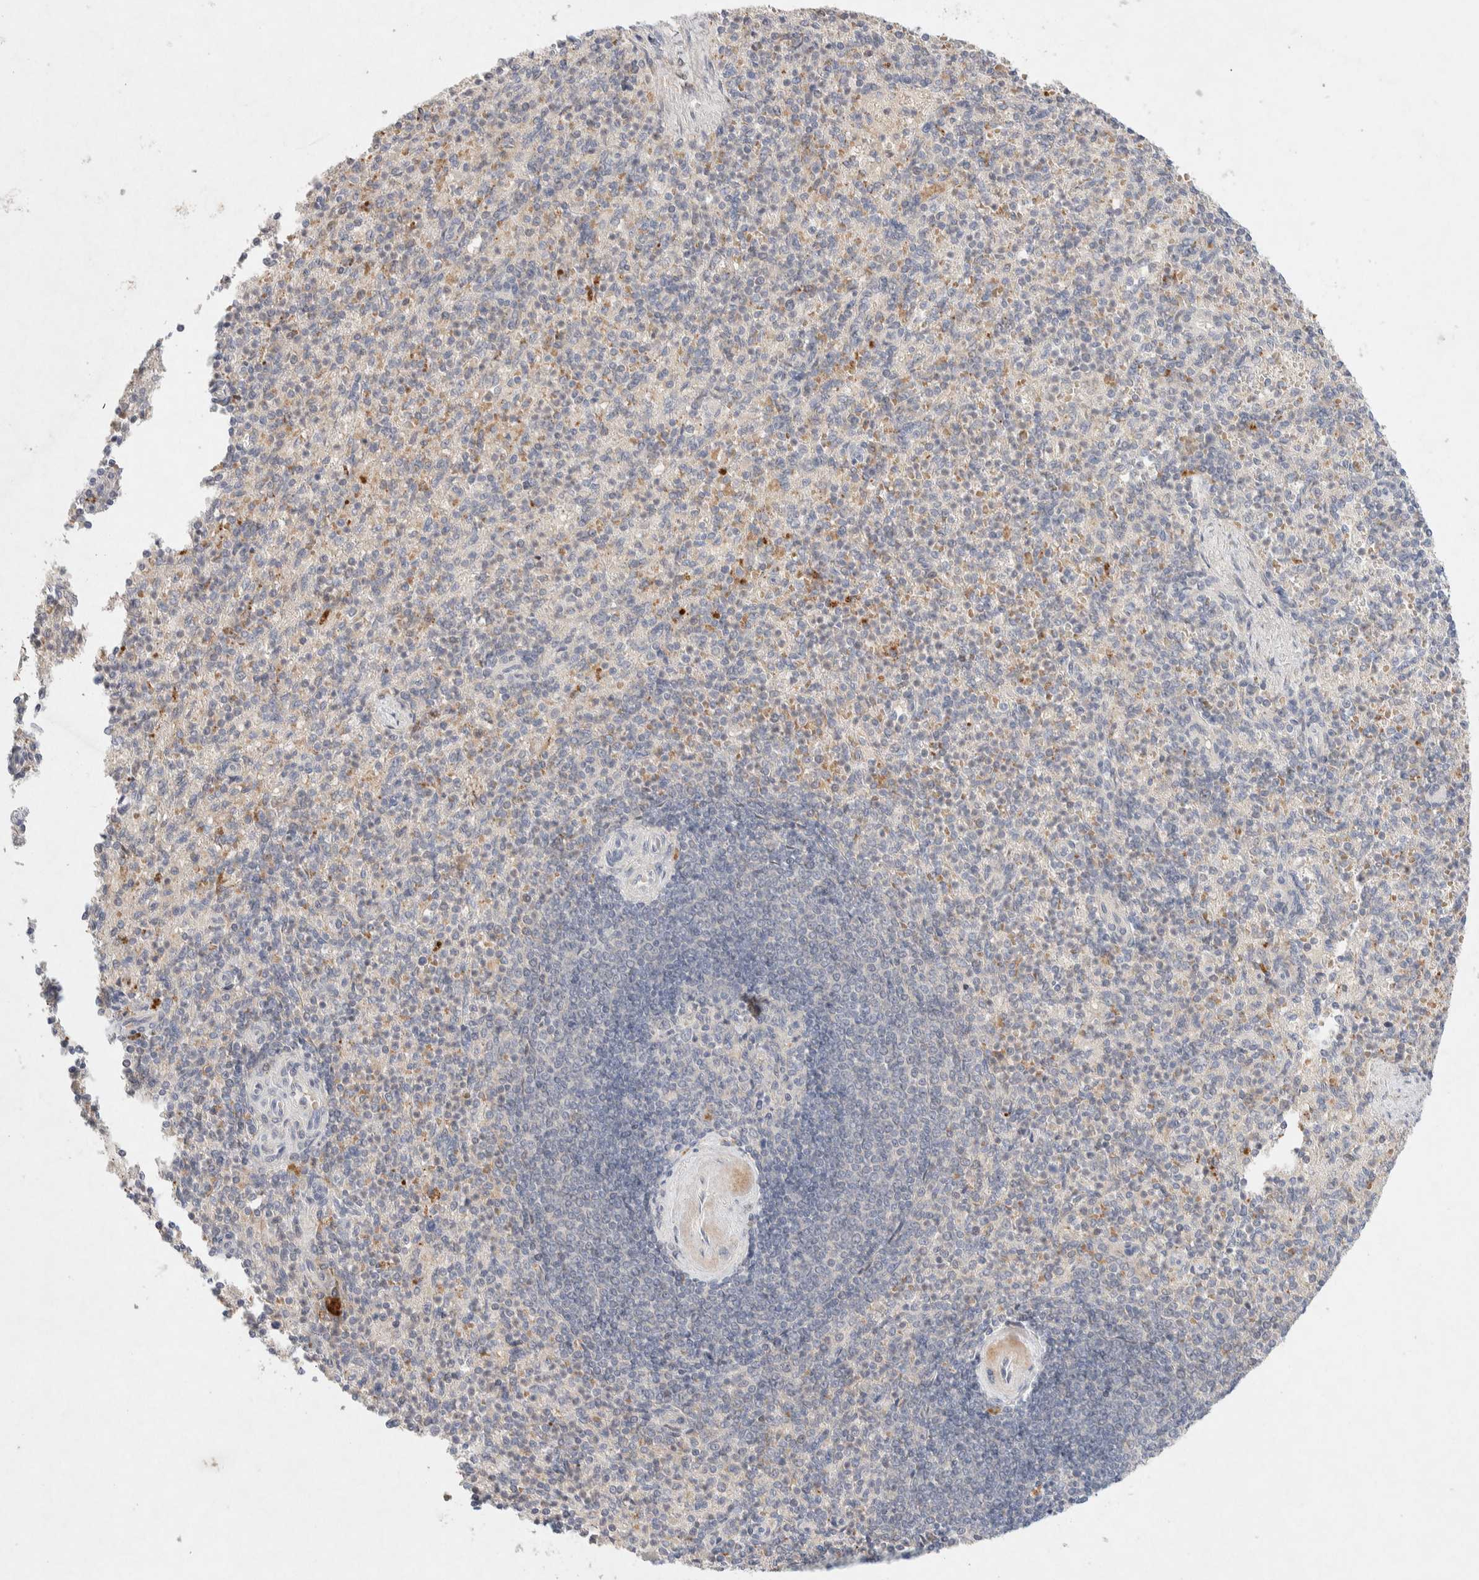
{"staining": {"intensity": "weak", "quantity": "25%-75%", "location": "cytoplasmic/membranous"}, "tissue": "spleen", "cell_type": "Cells in red pulp", "image_type": "normal", "snomed": [{"axis": "morphology", "description": "Normal tissue, NOS"}, {"axis": "topography", "description": "Spleen"}], "caption": "Protein analysis of benign spleen exhibits weak cytoplasmic/membranous expression in about 25%-75% of cells in red pulp. Immunohistochemistry (ihc) stains the protein in brown and the nuclei are stained blue.", "gene": "GNAI1", "patient": {"sex": "female", "age": 74}}